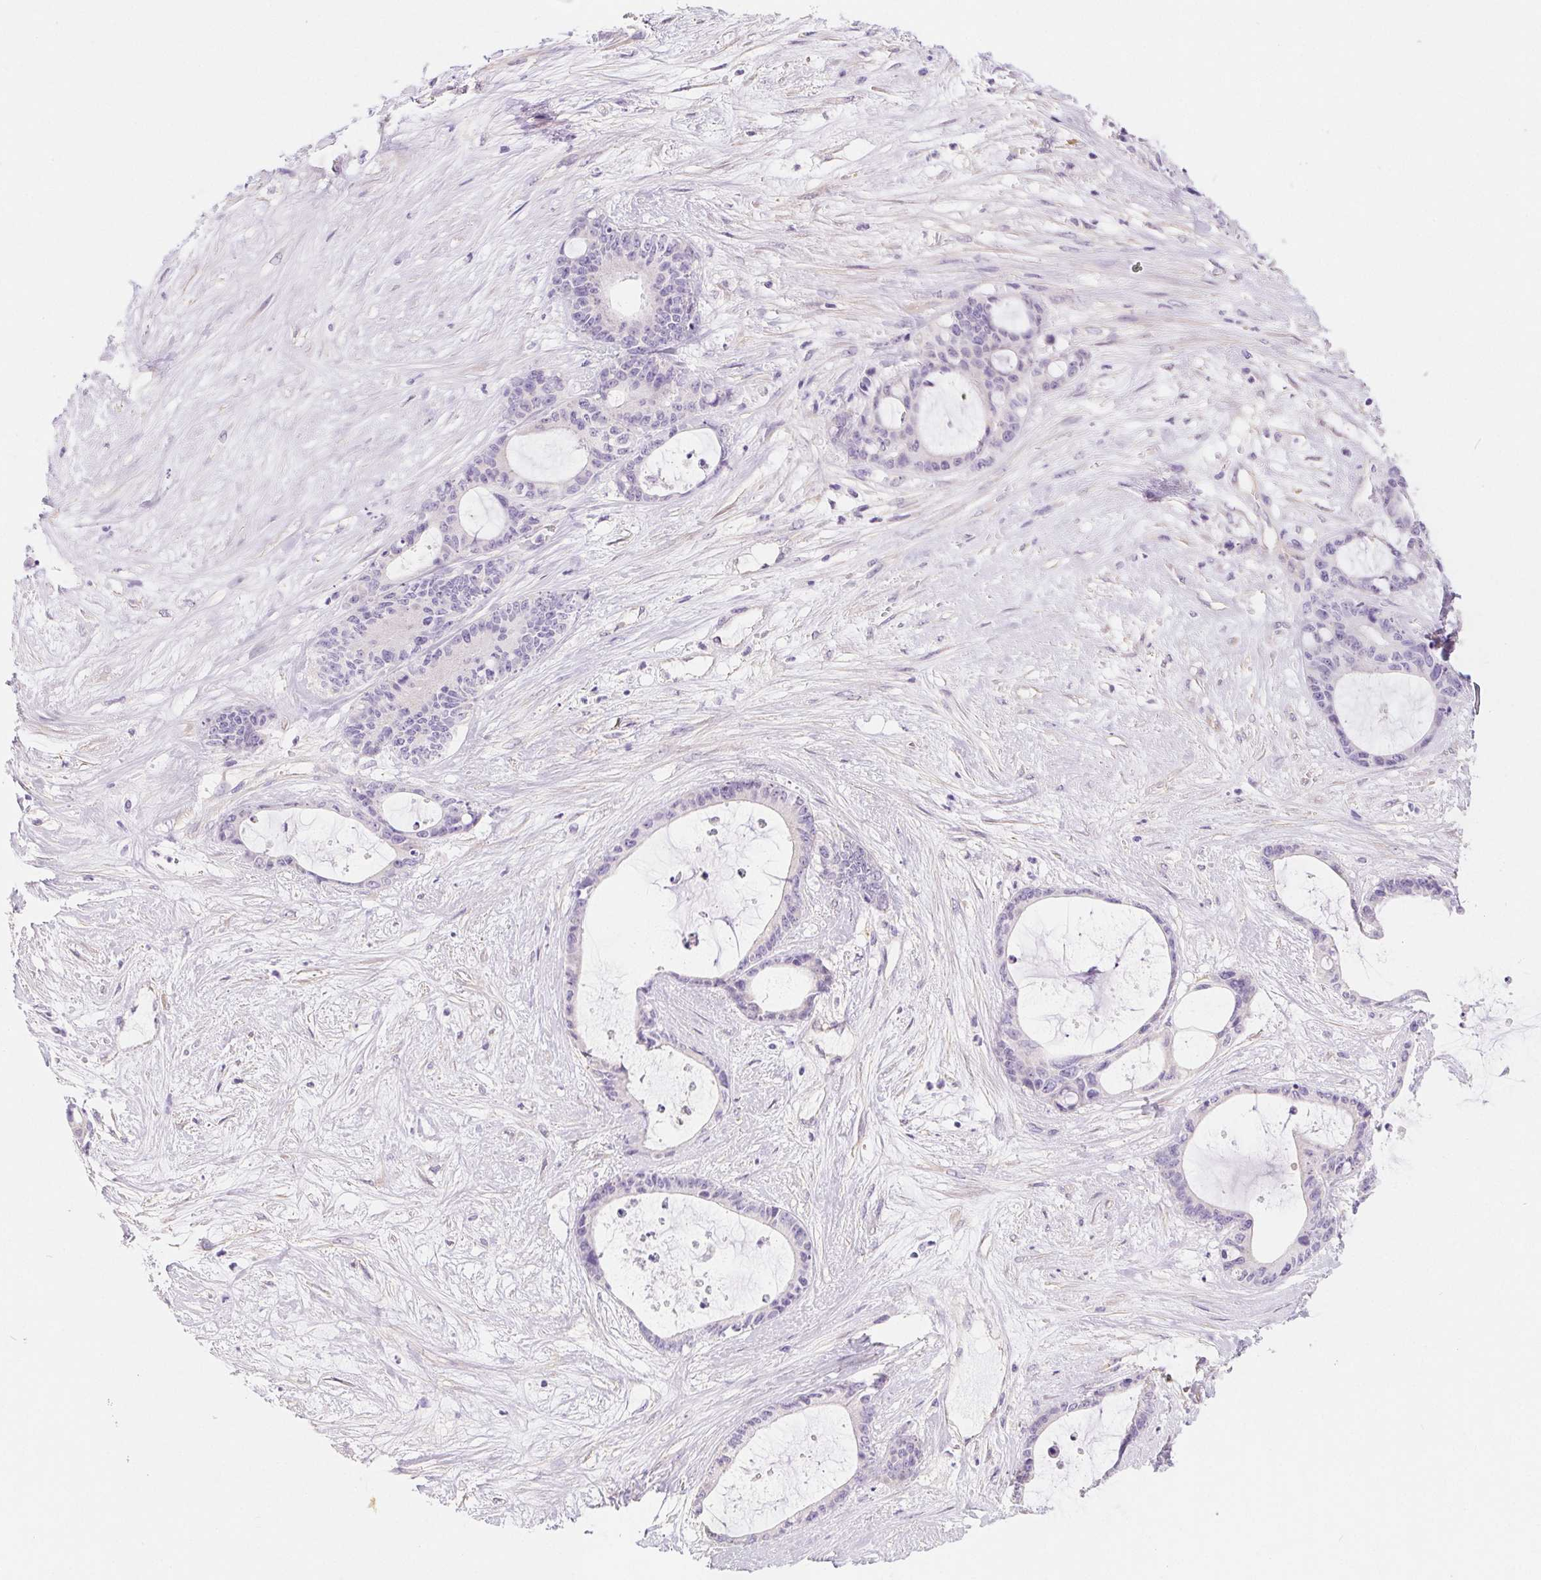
{"staining": {"intensity": "negative", "quantity": "none", "location": "none"}, "tissue": "liver cancer", "cell_type": "Tumor cells", "image_type": "cancer", "snomed": [{"axis": "morphology", "description": "Normal tissue, NOS"}, {"axis": "morphology", "description": "Cholangiocarcinoma"}, {"axis": "topography", "description": "Liver"}, {"axis": "topography", "description": "Peripheral nerve tissue"}], "caption": "A micrograph of liver cancer (cholangiocarcinoma) stained for a protein demonstrates no brown staining in tumor cells. The staining was performed using DAB to visualize the protein expression in brown, while the nuclei were stained in blue with hematoxylin (Magnification: 20x).", "gene": "PNLIP", "patient": {"sex": "female", "age": 73}}